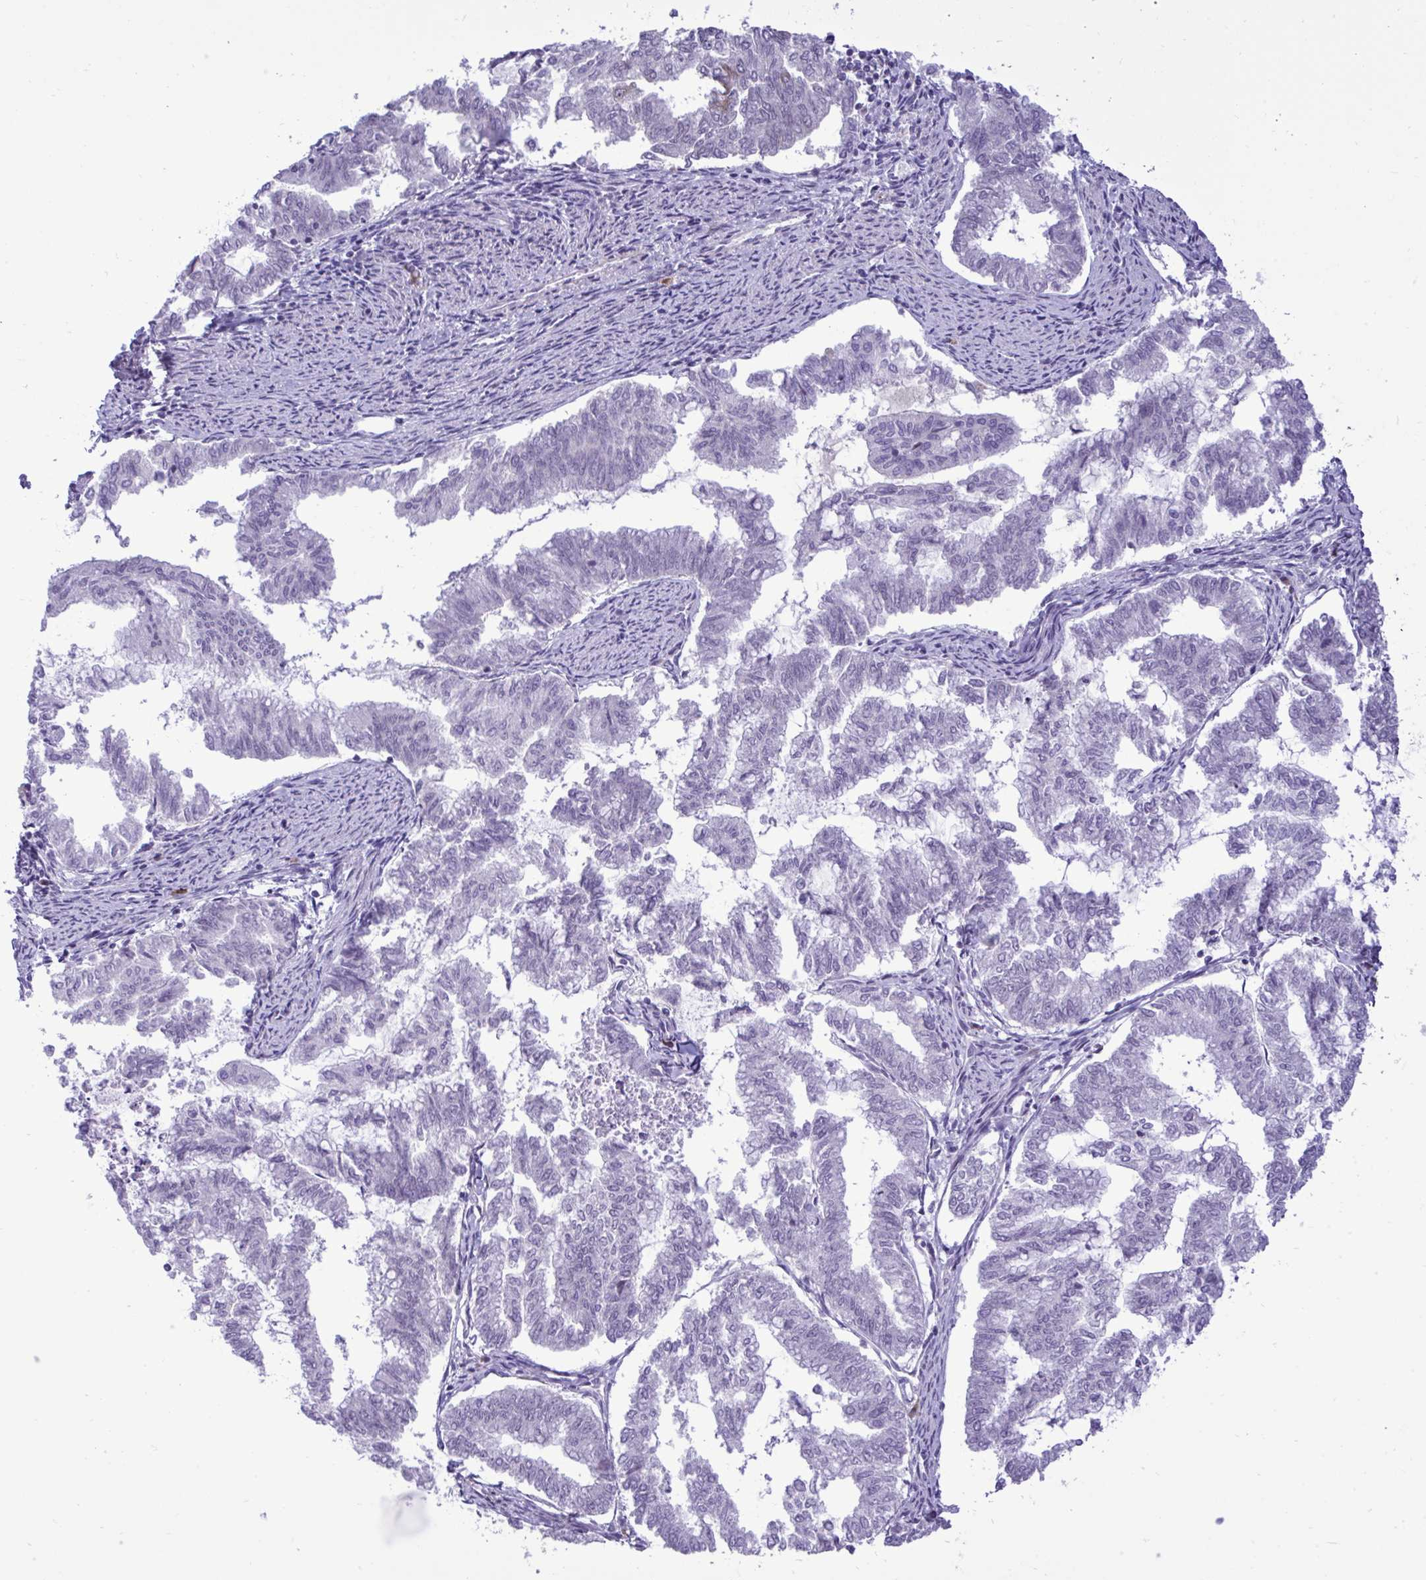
{"staining": {"intensity": "moderate", "quantity": "<25%", "location": "cytoplasmic/membranous"}, "tissue": "endometrial cancer", "cell_type": "Tumor cells", "image_type": "cancer", "snomed": [{"axis": "morphology", "description": "Adenocarcinoma, NOS"}, {"axis": "topography", "description": "Endometrium"}], "caption": "Endometrial adenocarcinoma stained with a brown dye demonstrates moderate cytoplasmic/membranous positive expression in about <25% of tumor cells.", "gene": "SPAG1", "patient": {"sex": "female", "age": 79}}